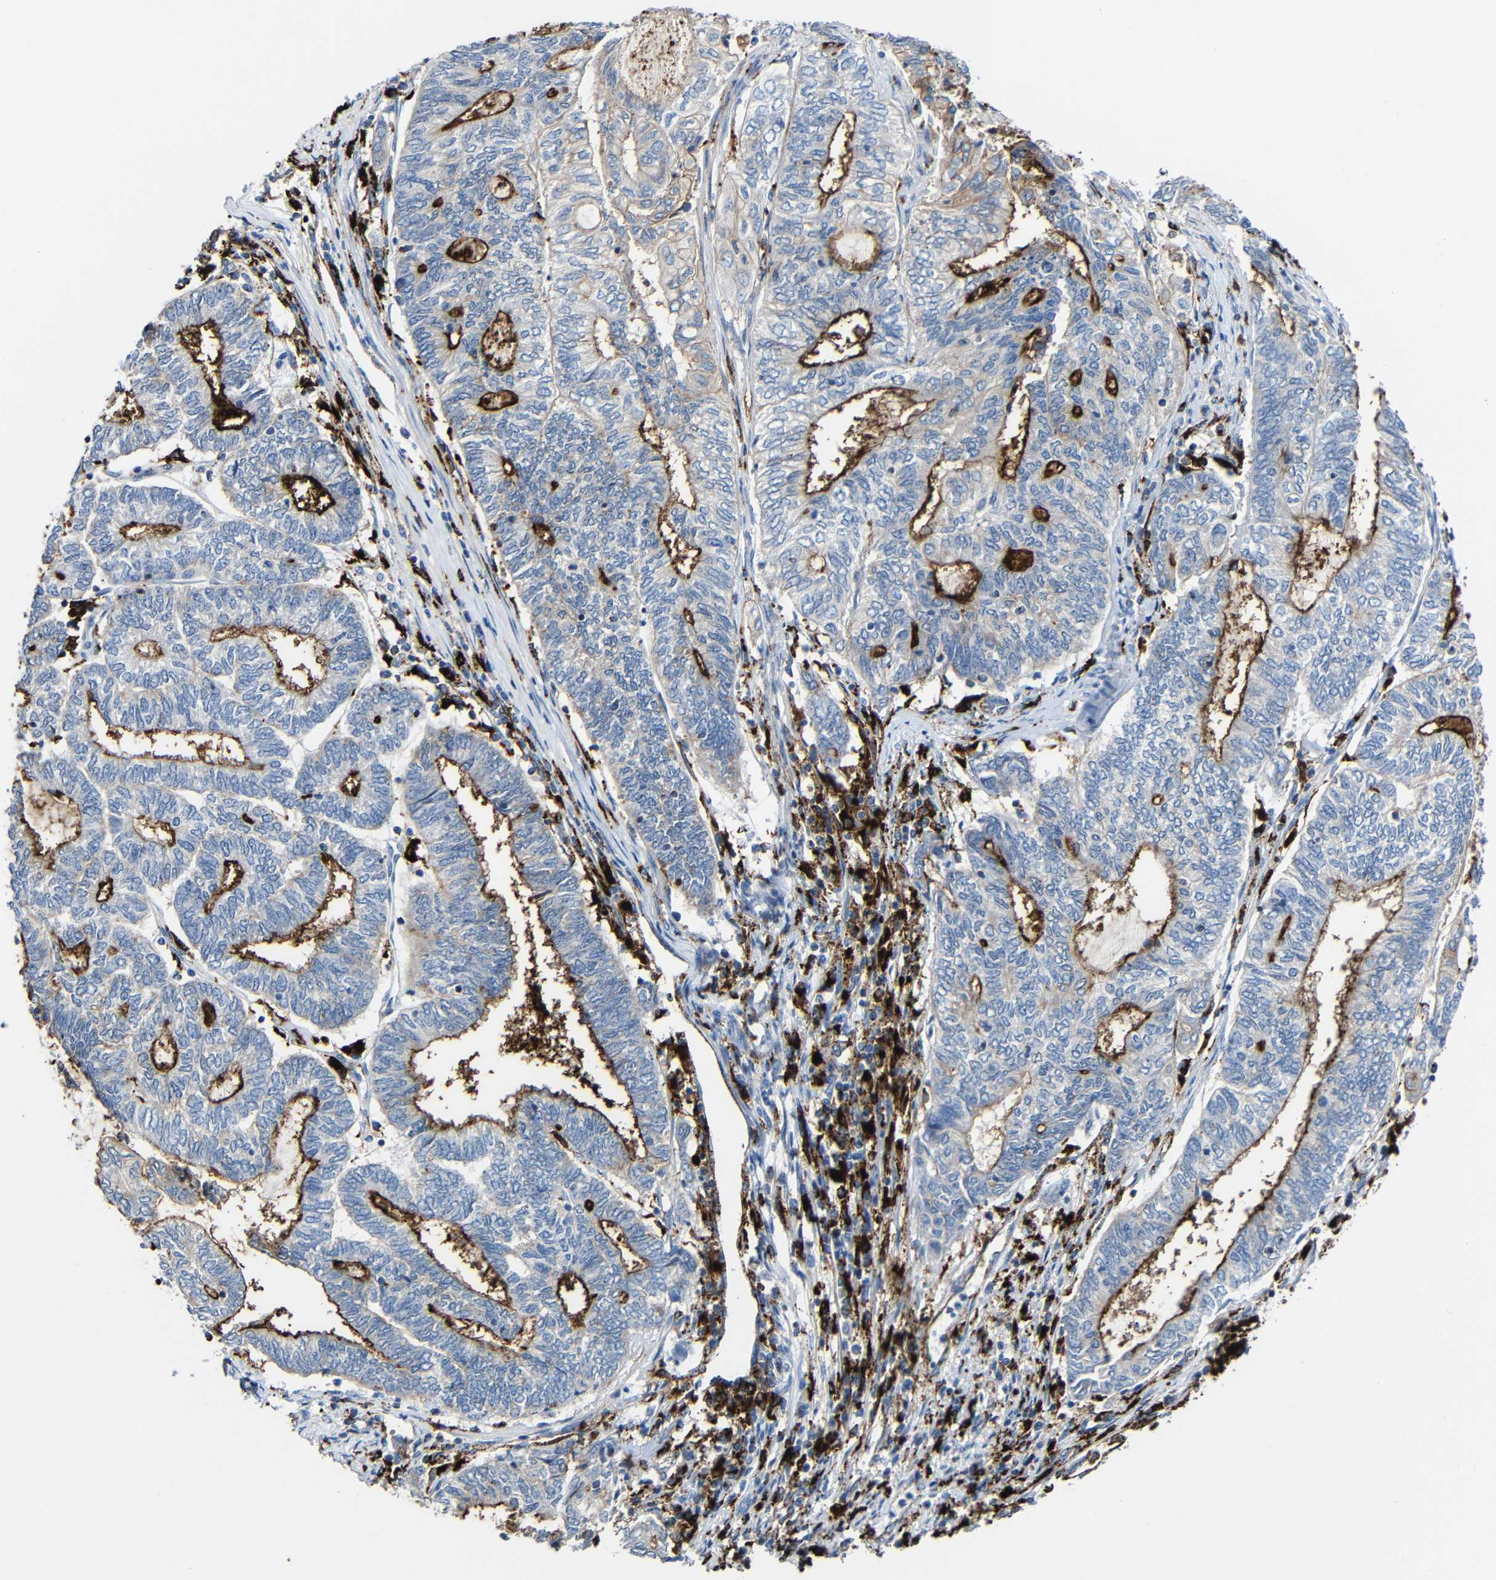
{"staining": {"intensity": "strong", "quantity": "25%-75%", "location": "cytoplasmic/membranous"}, "tissue": "endometrial cancer", "cell_type": "Tumor cells", "image_type": "cancer", "snomed": [{"axis": "morphology", "description": "Adenocarcinoma, NOS"}, {"axis": "topography", "description": "Uterus"}, {"axis": "topography", "description": "Endometrium"}], "caption": "Immunohistochemistry (IHC) image of human adenocarcinoma (endometrial) stained for a protein (brown), which reveals high levels of strong cytoplasmic/membranous expression in approximately 25%-75% of tumor cells.", "gene": "HLA-DMA", "patient": {"sex": "female", "age": 70}}